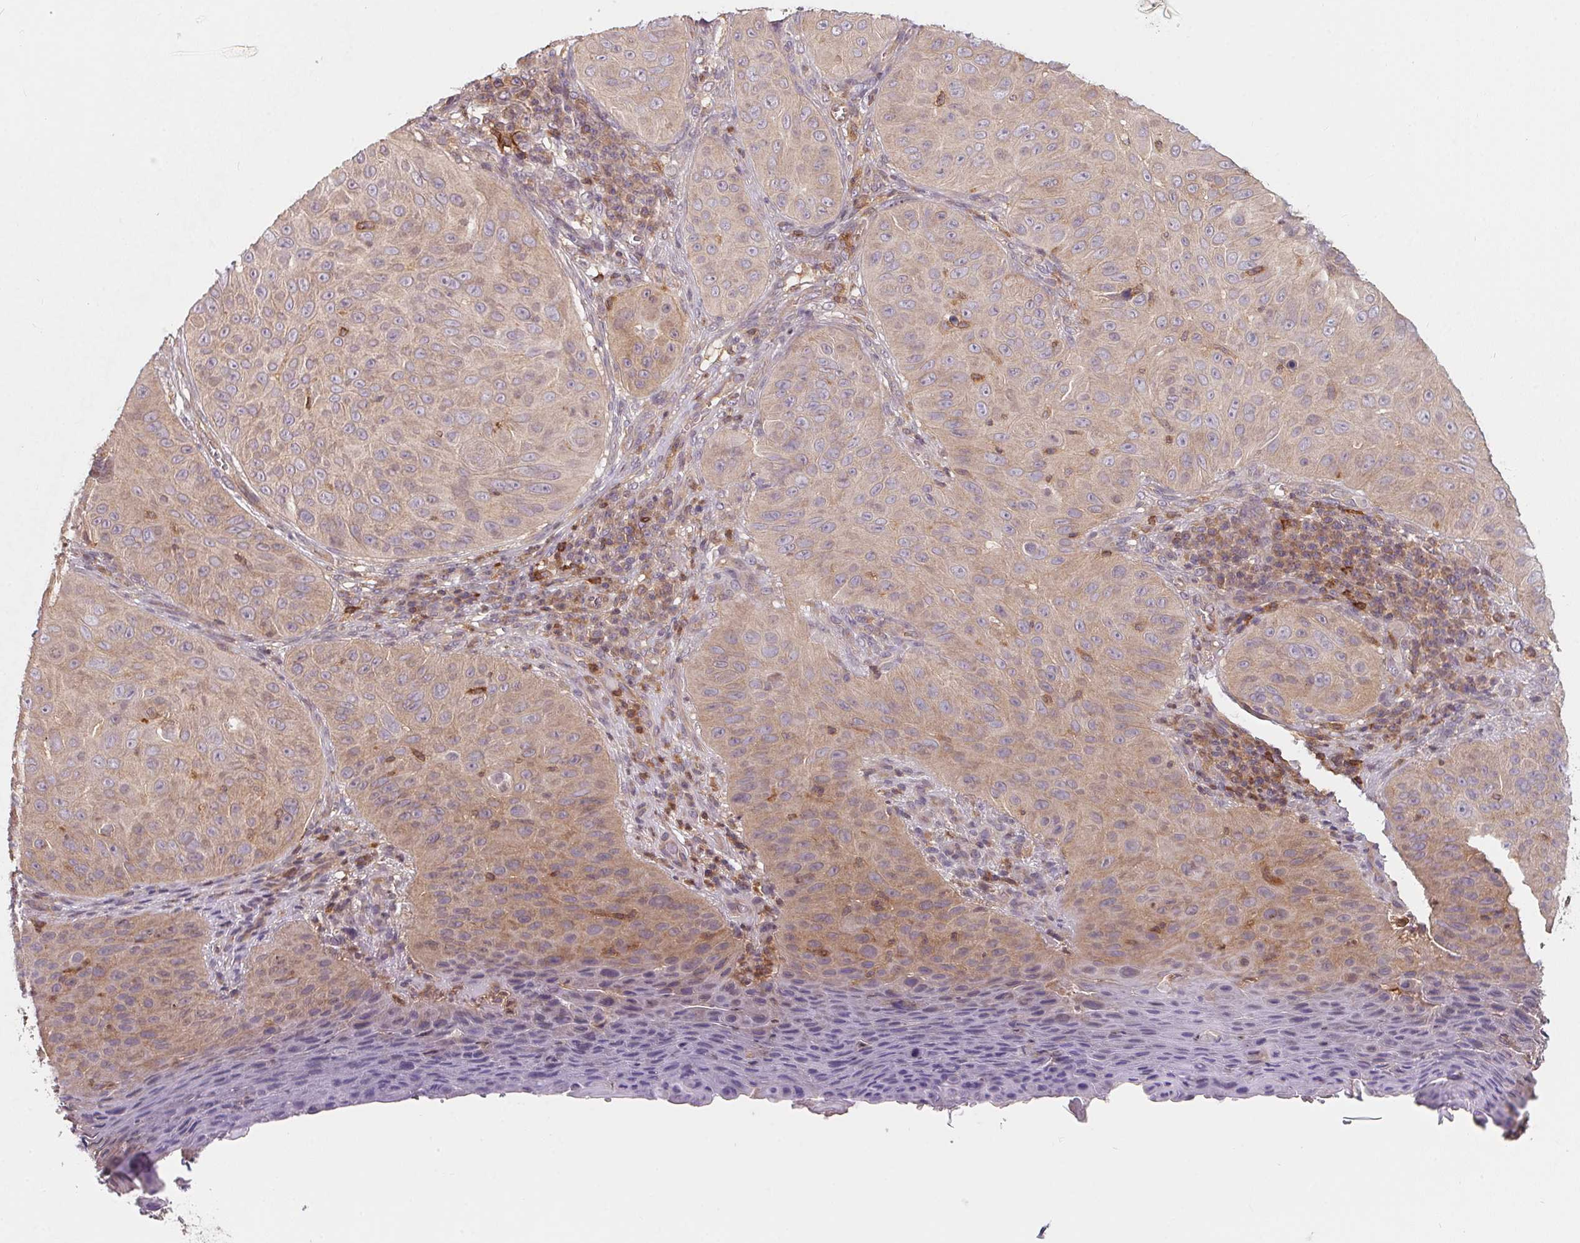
{"staining": {"intensity": "weak", "quantity": "<25%", "location": "cytoplasmic/membranous"}, "tissue": "skin cancer", "cell_type": "Tumor cells", "image_type": "cancer", "snomed": [{"axis": "morphology", "description": "Squamous cell carcinoma, NOS"}, {"axis": "topography", "description": "Skin"}], "caption": "This is an IHC image of human squamous cell carcinoma (skin). There is no expression in tumor cells.", "gene": "ANKRD13A", "patient": {"sex": "male", "age": 82}}